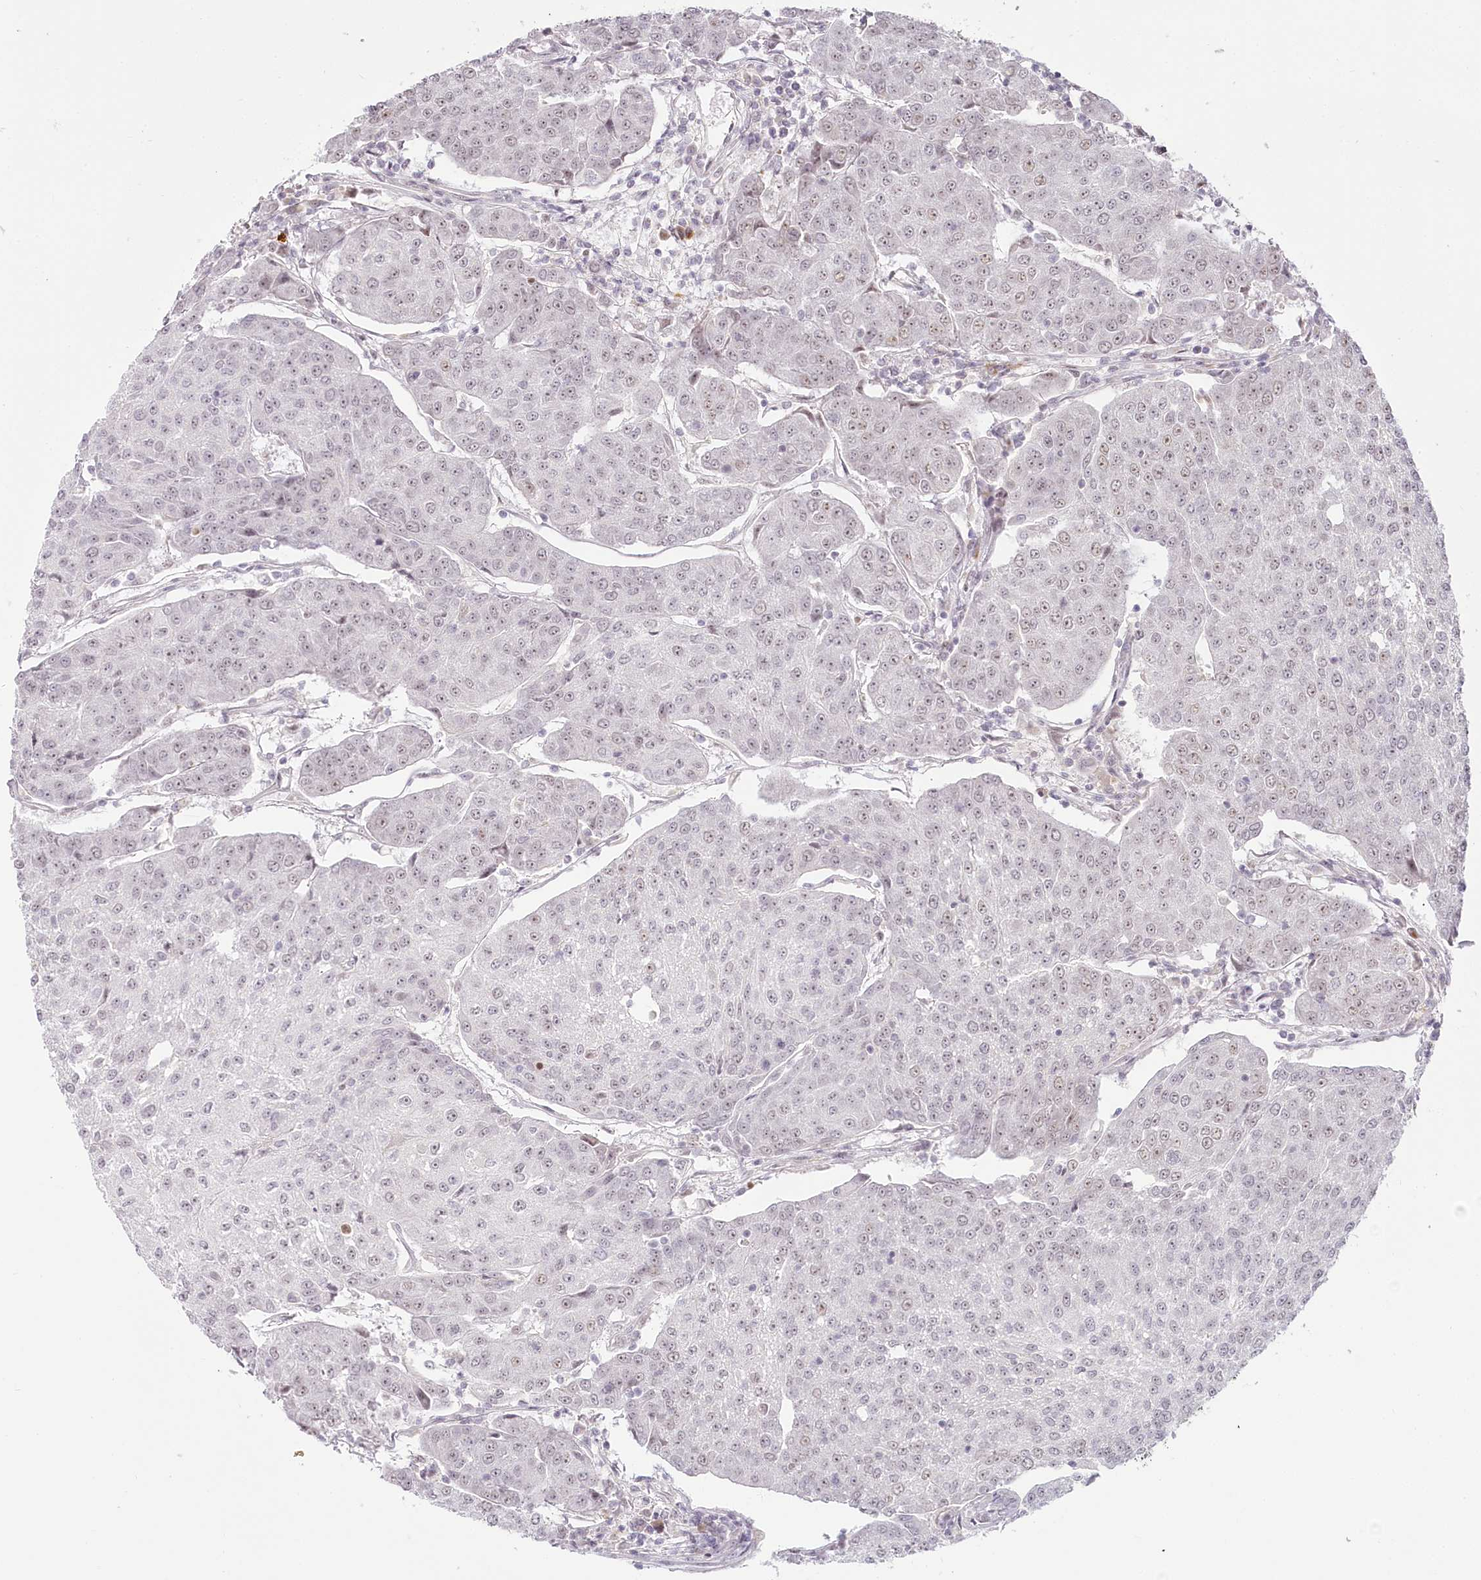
{"staining": {"intensity": "weak", "quantity": ">75%", "location": "nuclear"}, "tissue": "urothelial cancer", "cell_type": "Tumor cells", "image_type": "cancer", "snomed": [{"axis": "morphology", "description": "Urothelial carcinoma, High grade"}, {"axis": "topography", "description": "Urinary bladder"}], "caption": "Urothelial carcinoma (high-grade) tissue exhibits weak nuclear expression in about >75% of tumor cells", "gene": "EXOSC7", "patient": {"sex": "female", "age": 85}}